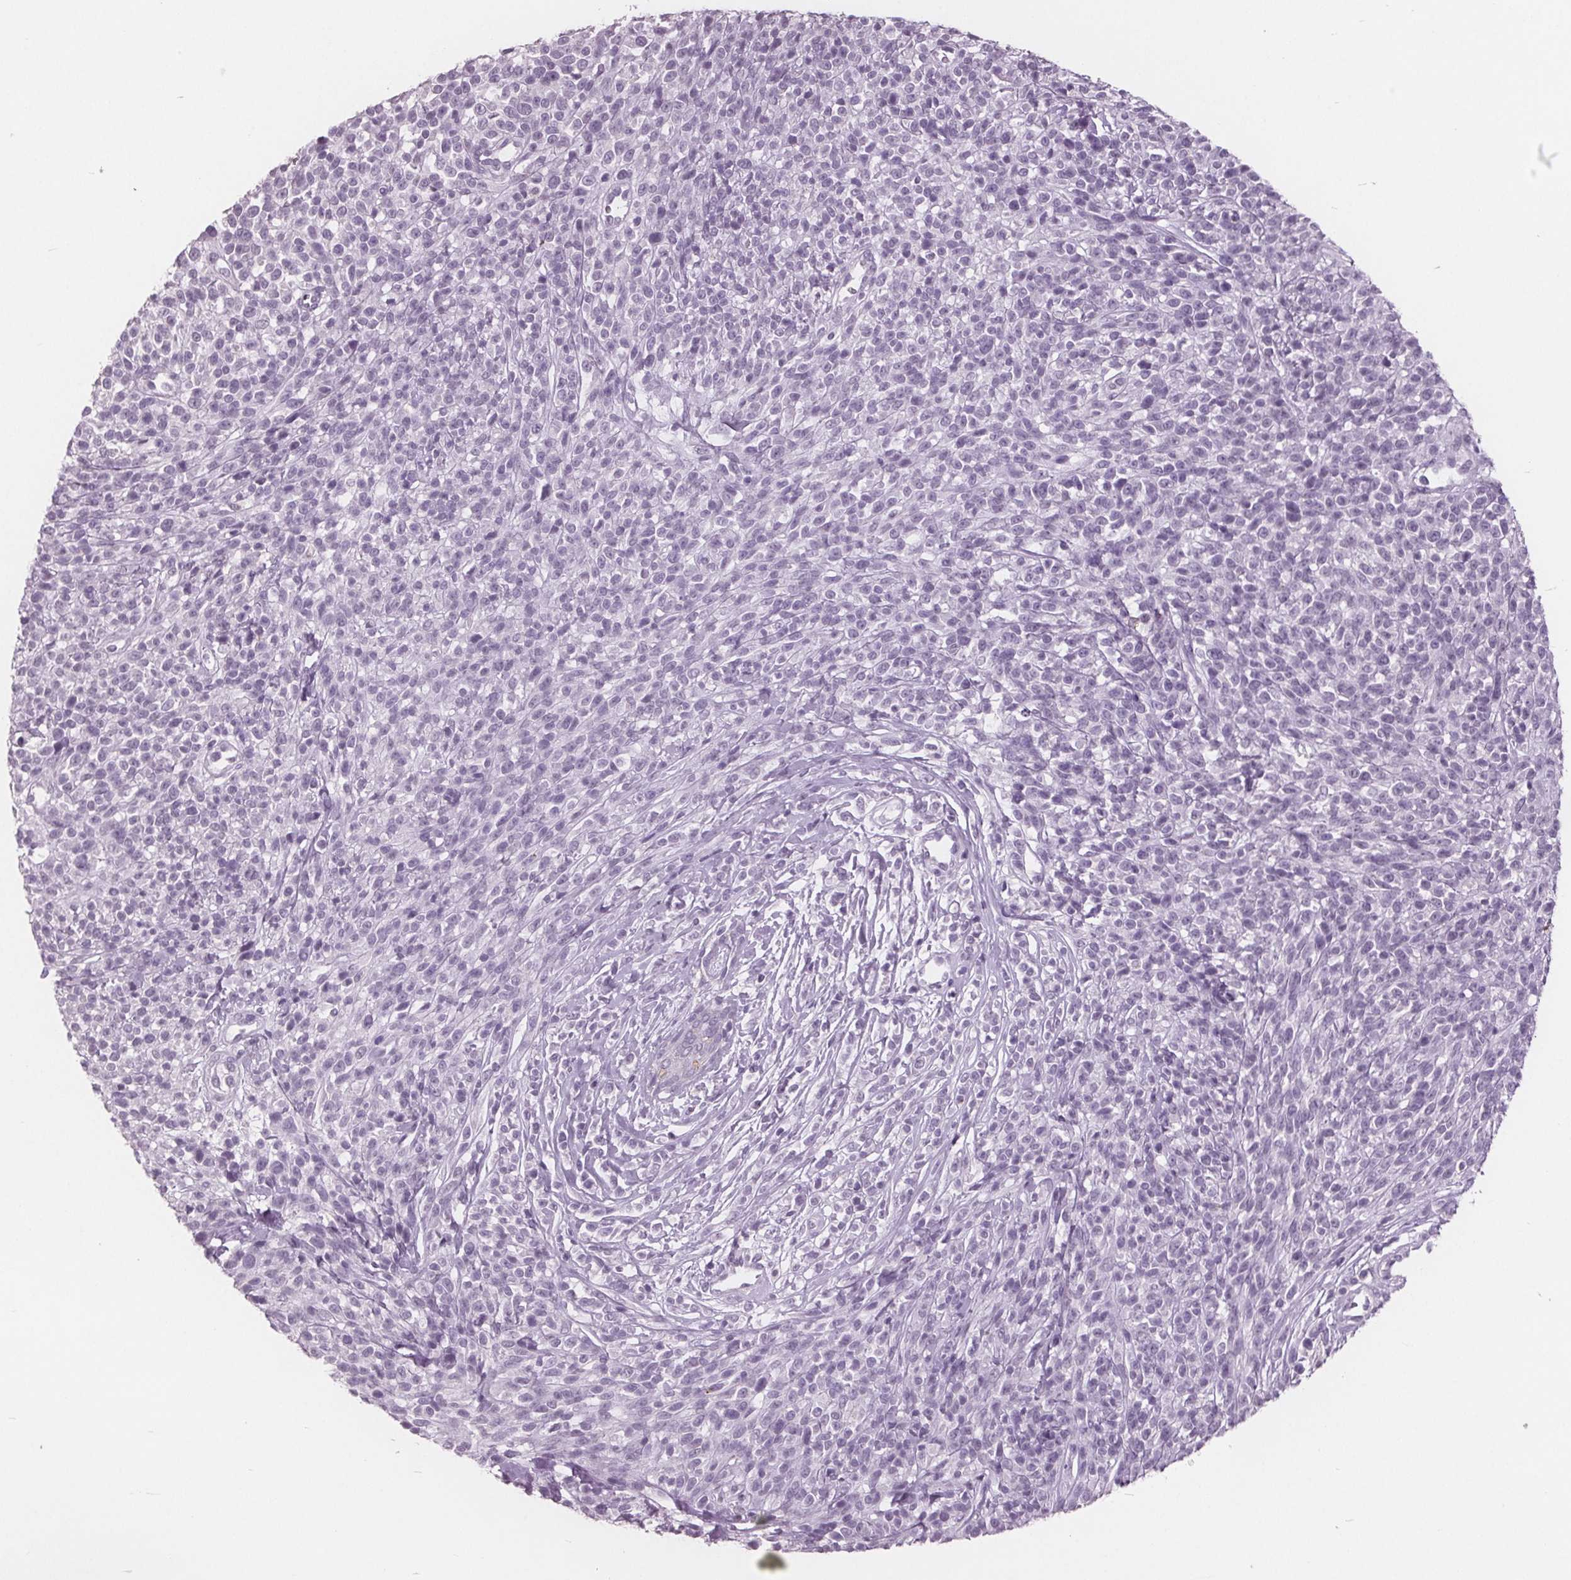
{"staining": {"intensity": "negative", "quantity": "none", "location": "none"}, "tissue": "melanoma", "cell_type": "Tumor cells", "image_type": "cancer", "snomed": [{"axis": "morphology", "description": "Malignant melanoma, NOS"}, {"axis": "topography", "description": "Skin"}, {"axis": "topography", "description": "Skin of trunk"}], "caption": "Micrograph shows no significant protein positivity in tumor cells of malignant melanoma. Brightfield microscopy of immunohistochemistry (IHC) stained with DAB (brown) and hematoxylin (blue), captured at high magnification.", "gene": "PTPN14", "patient": {"sex": "male", "age": 74}}